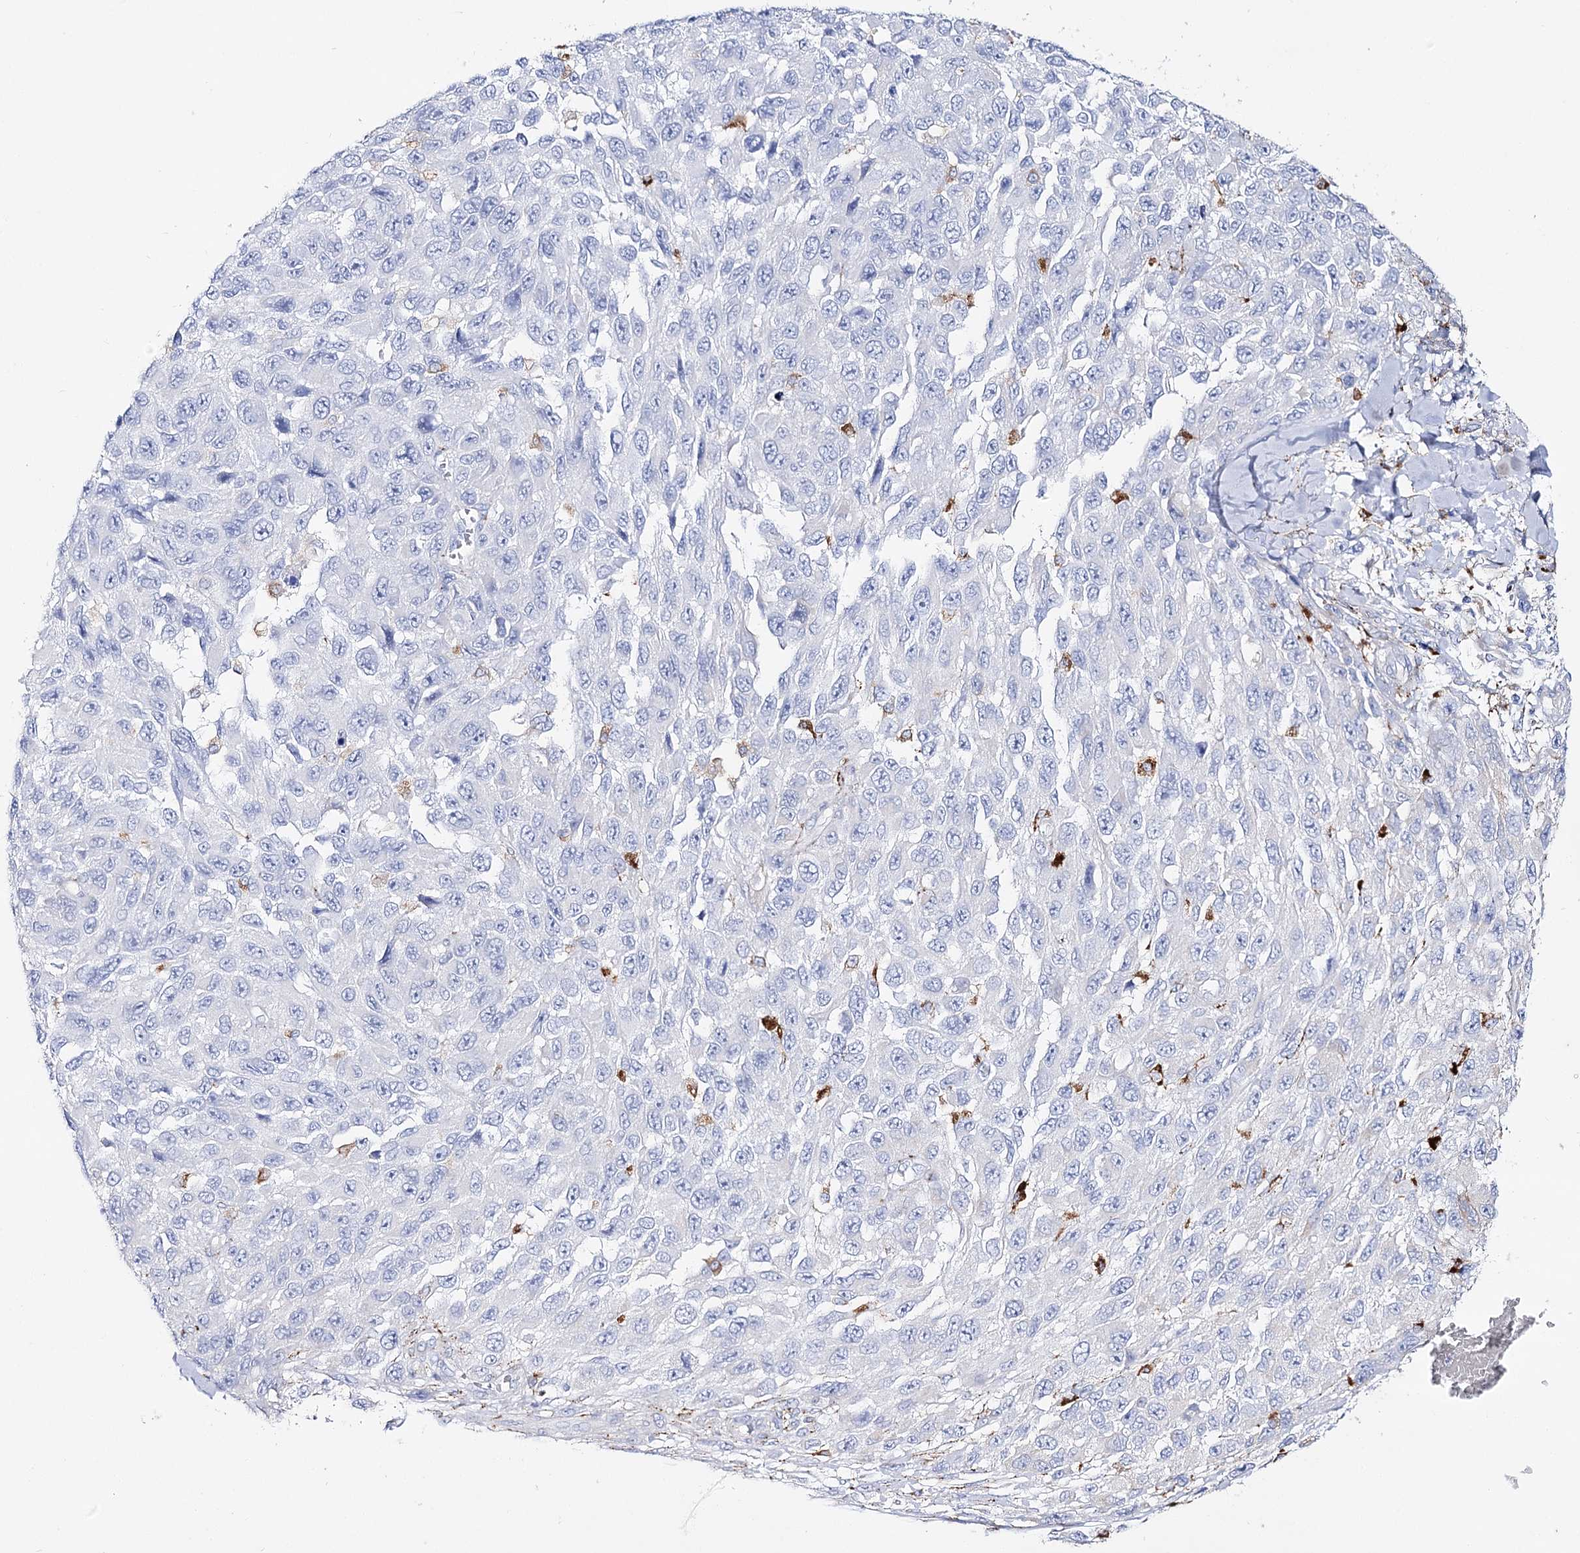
{"staining": {"intensity": "negative", "quantity": "none", "location": "none"}, "tissue": "melanoma", "cell_type": "Tumor cells", "image_type": "cancer", "snomed": [{"axis": "morphology", "description": "Normal tissue, NOS"}, {"axis": "morphology", "description": "Malignant melanoma, NOS"}, {"axis": "topography", "description": "Skin"}], "caption": "DAB (3,3'-diaminobenzidine) immunohistochemical staining of human malignant melanoma reveals no significant positivity in tumor cells.", "gene": "SLC3A1", "patient": {"sex": "female", "age": 96}}